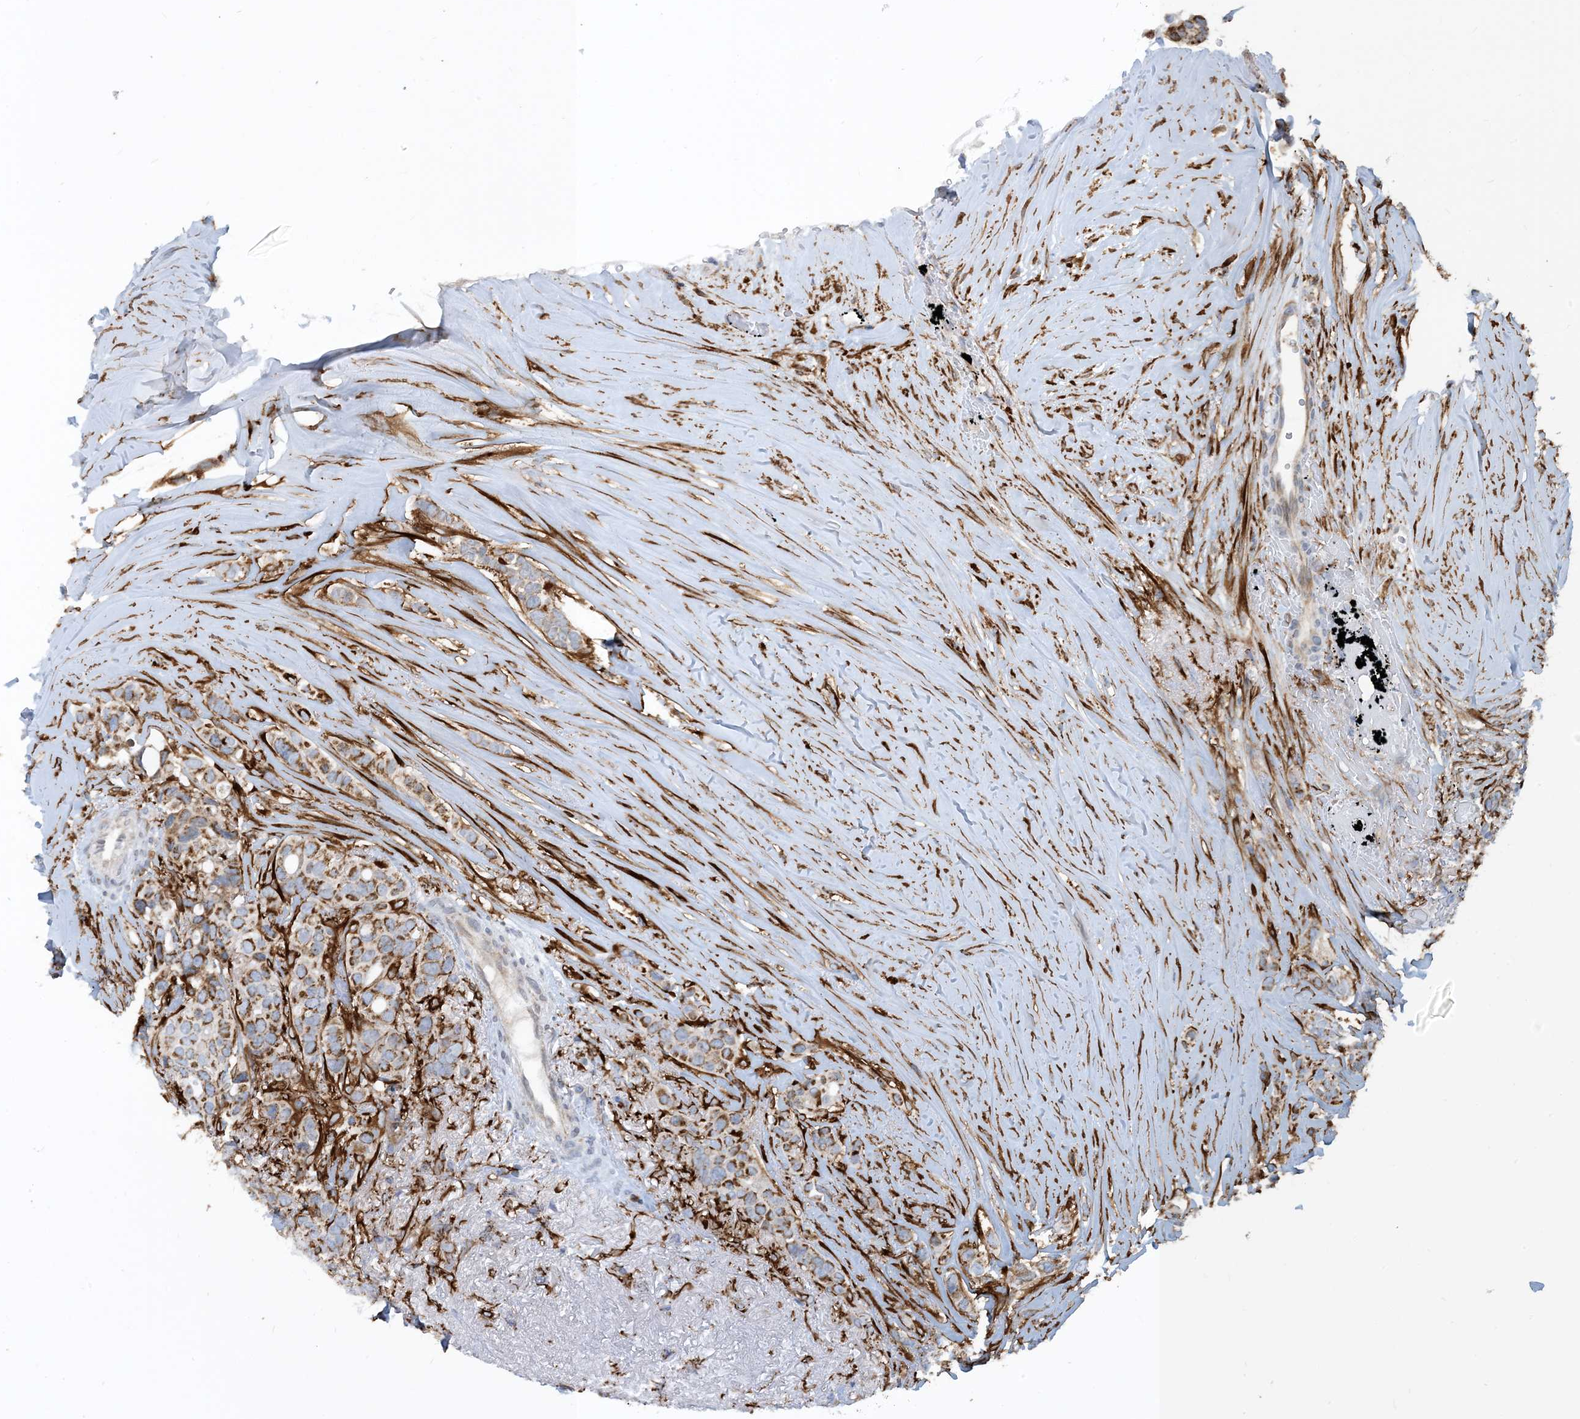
{"staining": {"intensity": "moderate", "quantity": ">75%", "location": "cytoplasmic/membranous"}, "tissue": "breast cancer", "cell_type": "Tumor cells", "image_type": "cancer", "snomed": [{"axis": "morphology", "description": "Lobular carcinoma"}, {"axis": "topography", "description": "Breast"}], "caption": "A brown stain labels moderate cytoplasmic/membranous positivity of a protein in human lobular carcinoma (breast) tumor cells.", "gene": "EIF2A", "patient": {"sex": "female", "age": 51}}